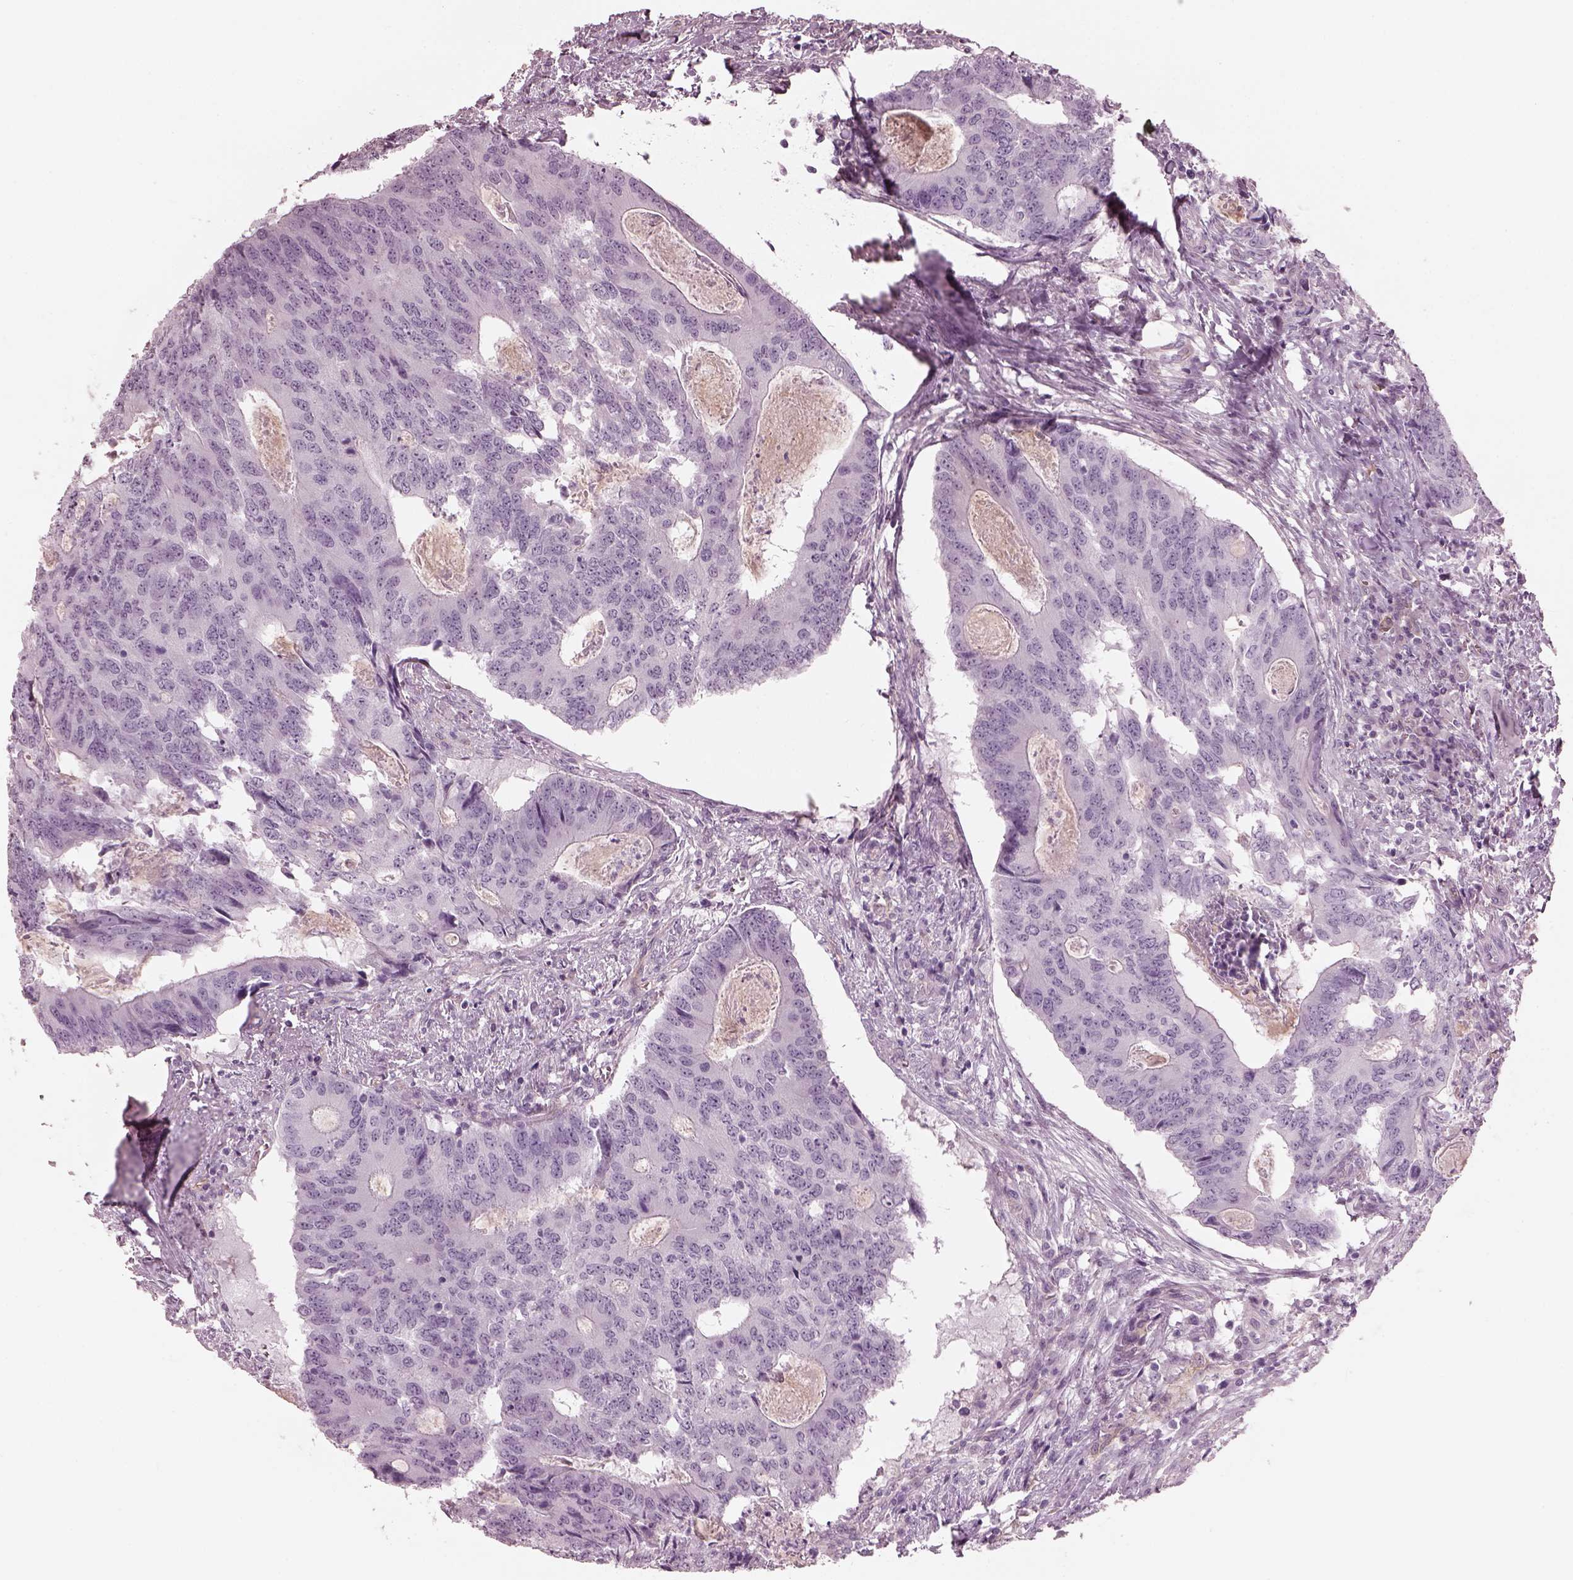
{"staining": {"intensity": "negative", "quantity": "none", "location": "none"}, "tissue": "colorectal cancer", "cell_type": "Tumor cells", "image_type": "cancer", "snomed": [{"axis": "morphology", "description": "Adenocarcinoma, NOS"}, {"axis": "topography", "description": "Colon"}], "caption": "Human colorectal cancer stained for a protein using immunohistochemistry (IHC) displays no positivity in tumor cells.", "gene": "EIF4E1B", "patient": {"sex": "male", "age": 67}}